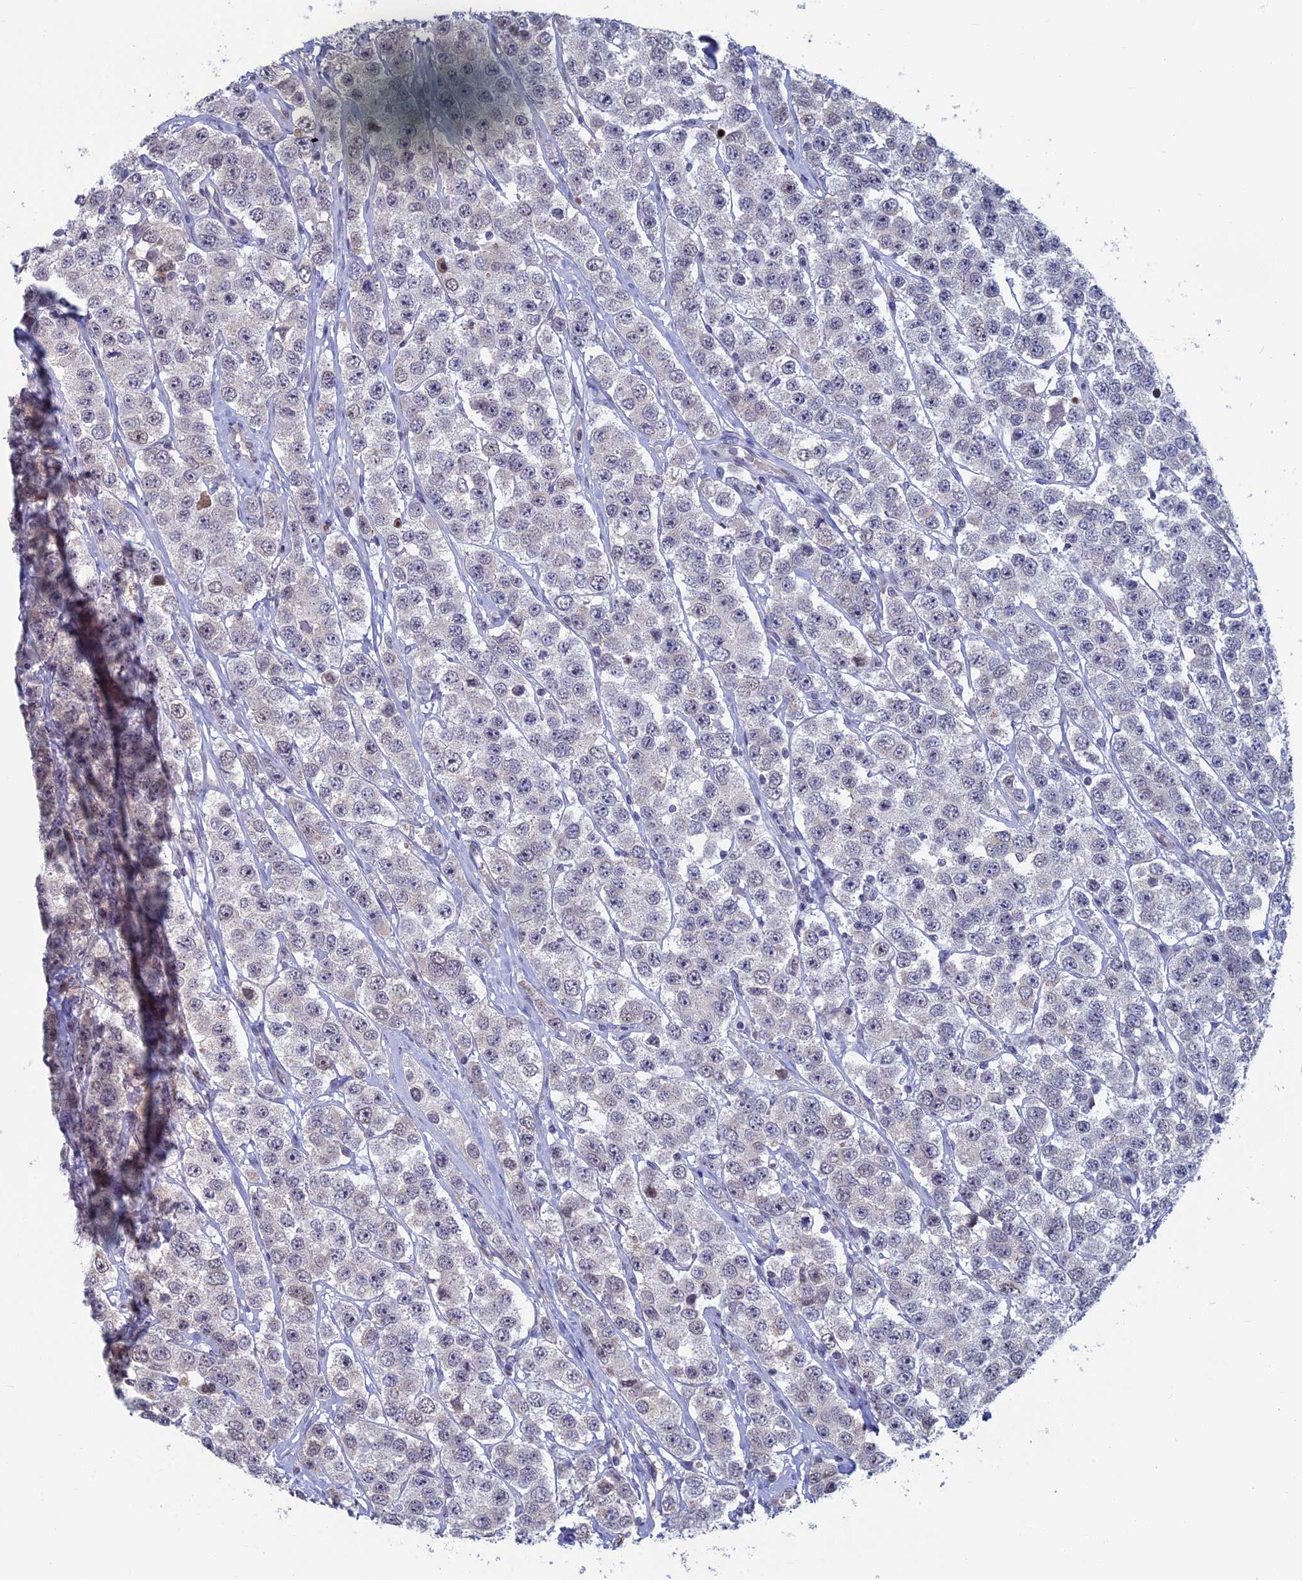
{"staining": {"intensity": "negative", "quantity": "none", "location": "none"}, "tissue": "testis cancer", "cell_type": "Tumor cells", "image_type": "cancer", "snomed": [{"axis": "morphology", "description": "Seminoma, NOS"}, {"axis": "topography", "description": "Testis"}], "caption": "The micrograph displays no significant expression in tumor cells of testis cancer. (DAB immunohistochemistry with hematoxylin counter stain).", "gene": "SPIRE1", "patient": {"sex": "male", "age": 28}}